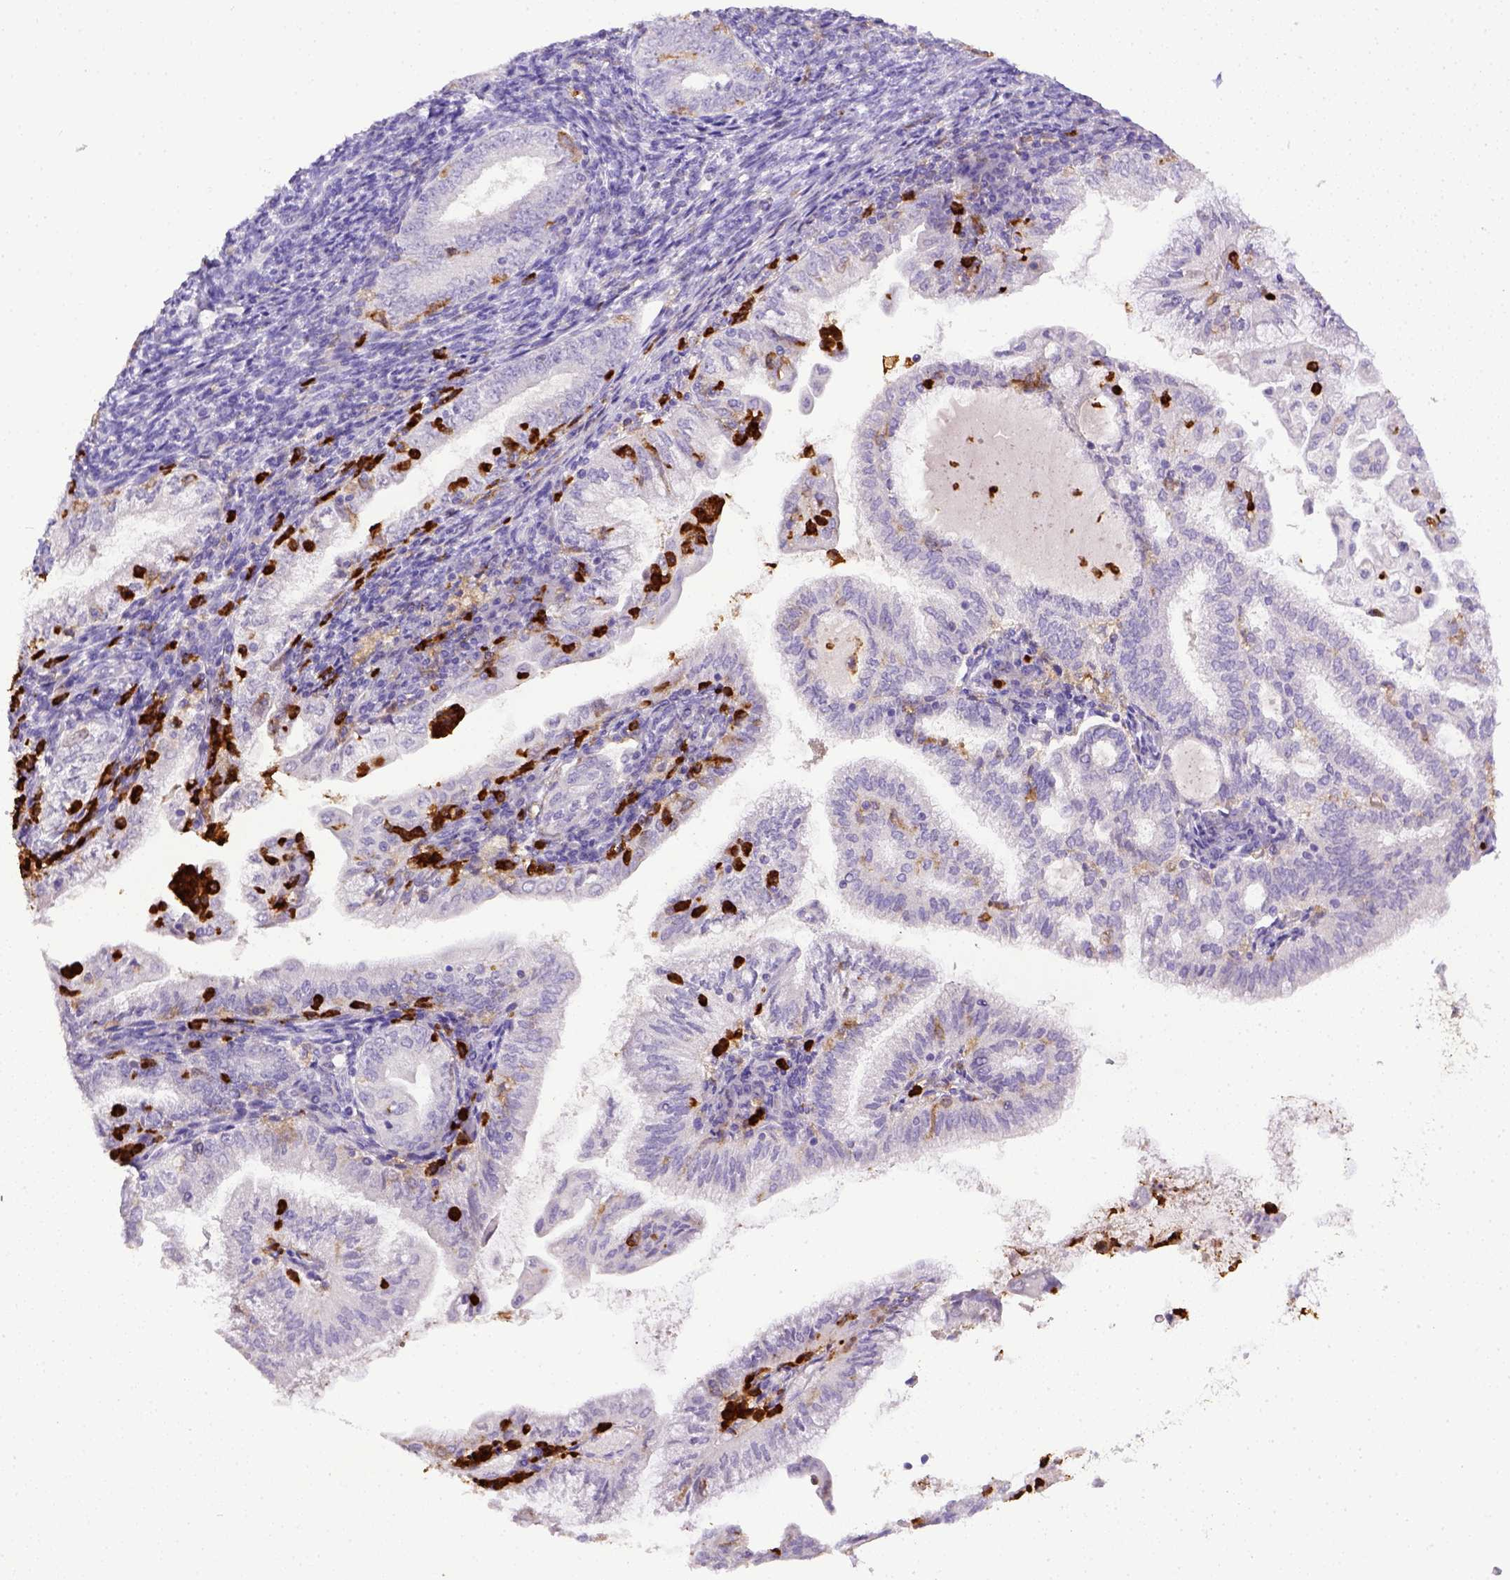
{"staining": {"intensity": "negative", "quantity": "none", "location": "none"}, "tissue": "endometrial cancer", "cell_type": "Tumor cells", "image_type": "cancer", "snomed": [{"axis": "morphology", "description": "Adenocarcinoma, NOS"}, {"axis": "topography", "description": "Endometrium"}], "caption": "Endometrial cancer was stained to show a protein in brown. There is no significant positivity in tumor cells.", "gene": "ITGAM", "patient": {"sex": "female", "age": 55}}